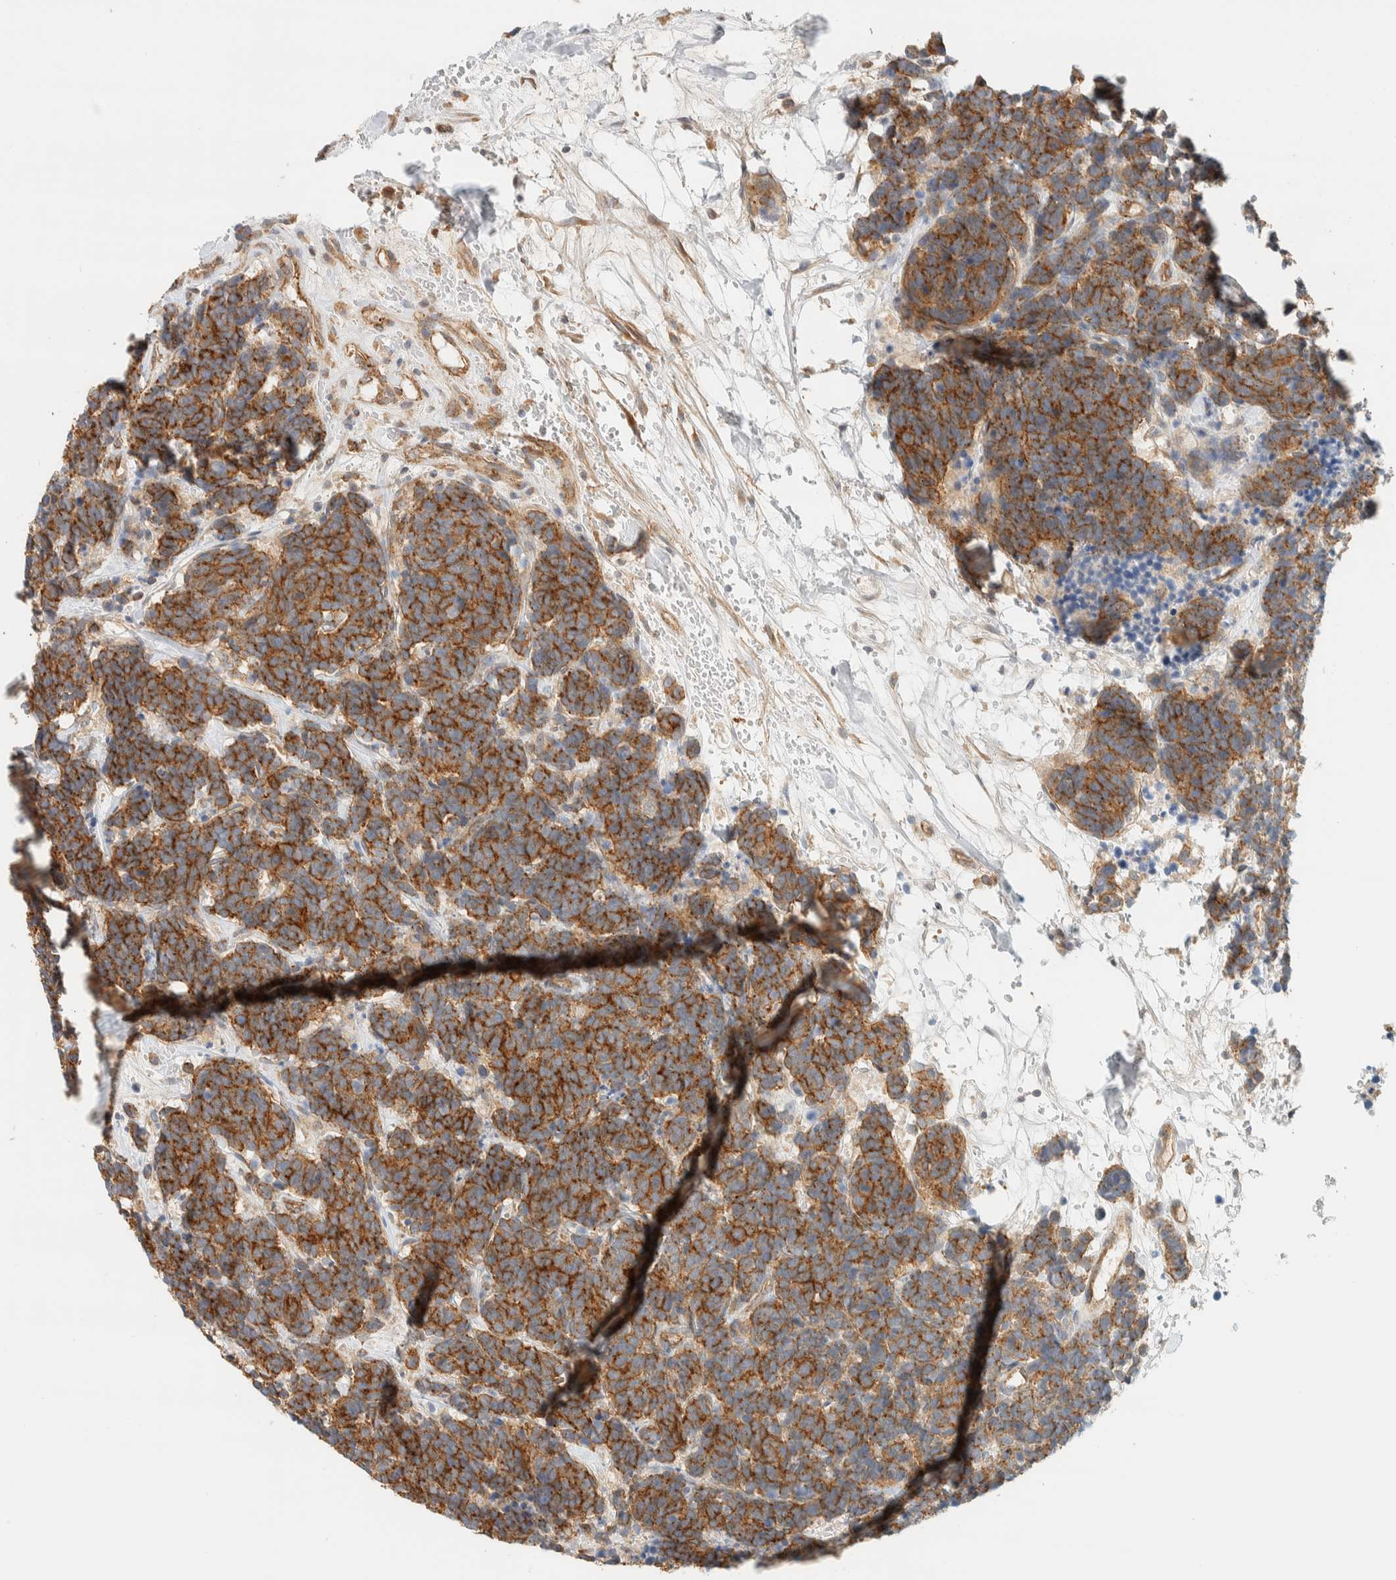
{"staining": {"intensity": "moderate", "quantity": ">75%", "location": "cytoplasmic/membranous"}, "tissue": "carcinoid", "cell_type": "Tumor cells", "image_type": "cancer", "snomed": [{"axis": "morphology", "description": "Carcinoma, NOS"}, {"axis": "morphology", "description": "Carcinoid, malignant, NOS"}, {"axis": "topography", "description": "Urinary bladder"}], "caption": "High-power microscopy captured an IHC image of carcinoid, revealing moderate cytoplasmic/membranous staining in about >75% of tumor cells.", "gene": "LIMA1", "patient": {"sex": "male", "age": 57}}